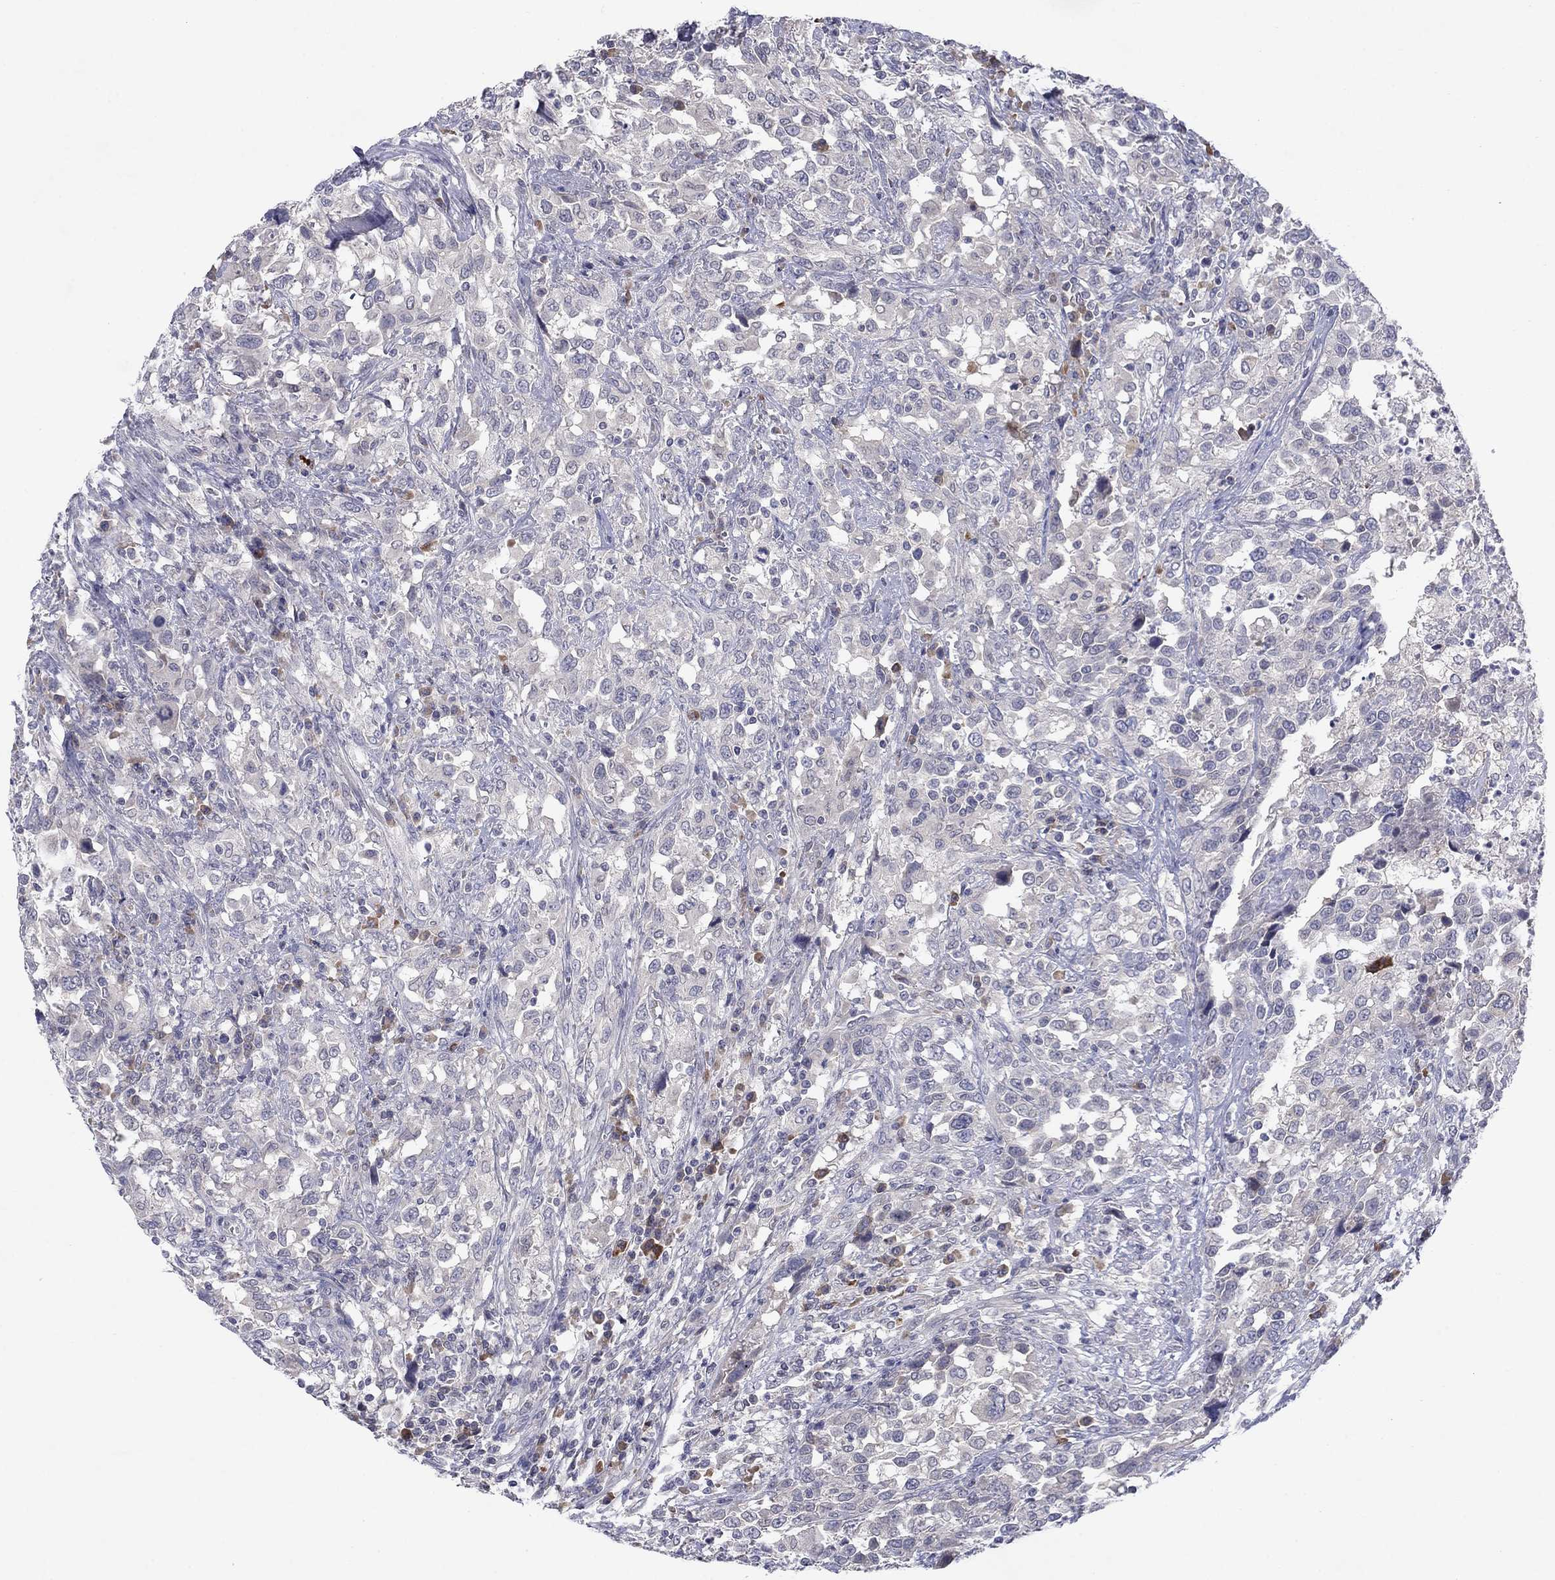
{"staining": {"intensity": "negative", "quantity": "none", "location": "none"}, "tissue": "urothelial cancer", "cell_type": "Tumor cells", "image_type": "cancer", "snomed": [{"axis": "morphology", "description": "Urothelial carcinoma, NOS"}, {"axis": "morphology", "description": "Urothelial carcinoma, High grade"}, {"axis": "topography", "description": "Urinary bladder"}], "caption": "Protein analysis of urothelial cancer demonstrates no significant expression in tumor cells.", "gene": "CACNA1A", "patient": {"sex": "female", "age": 64}}